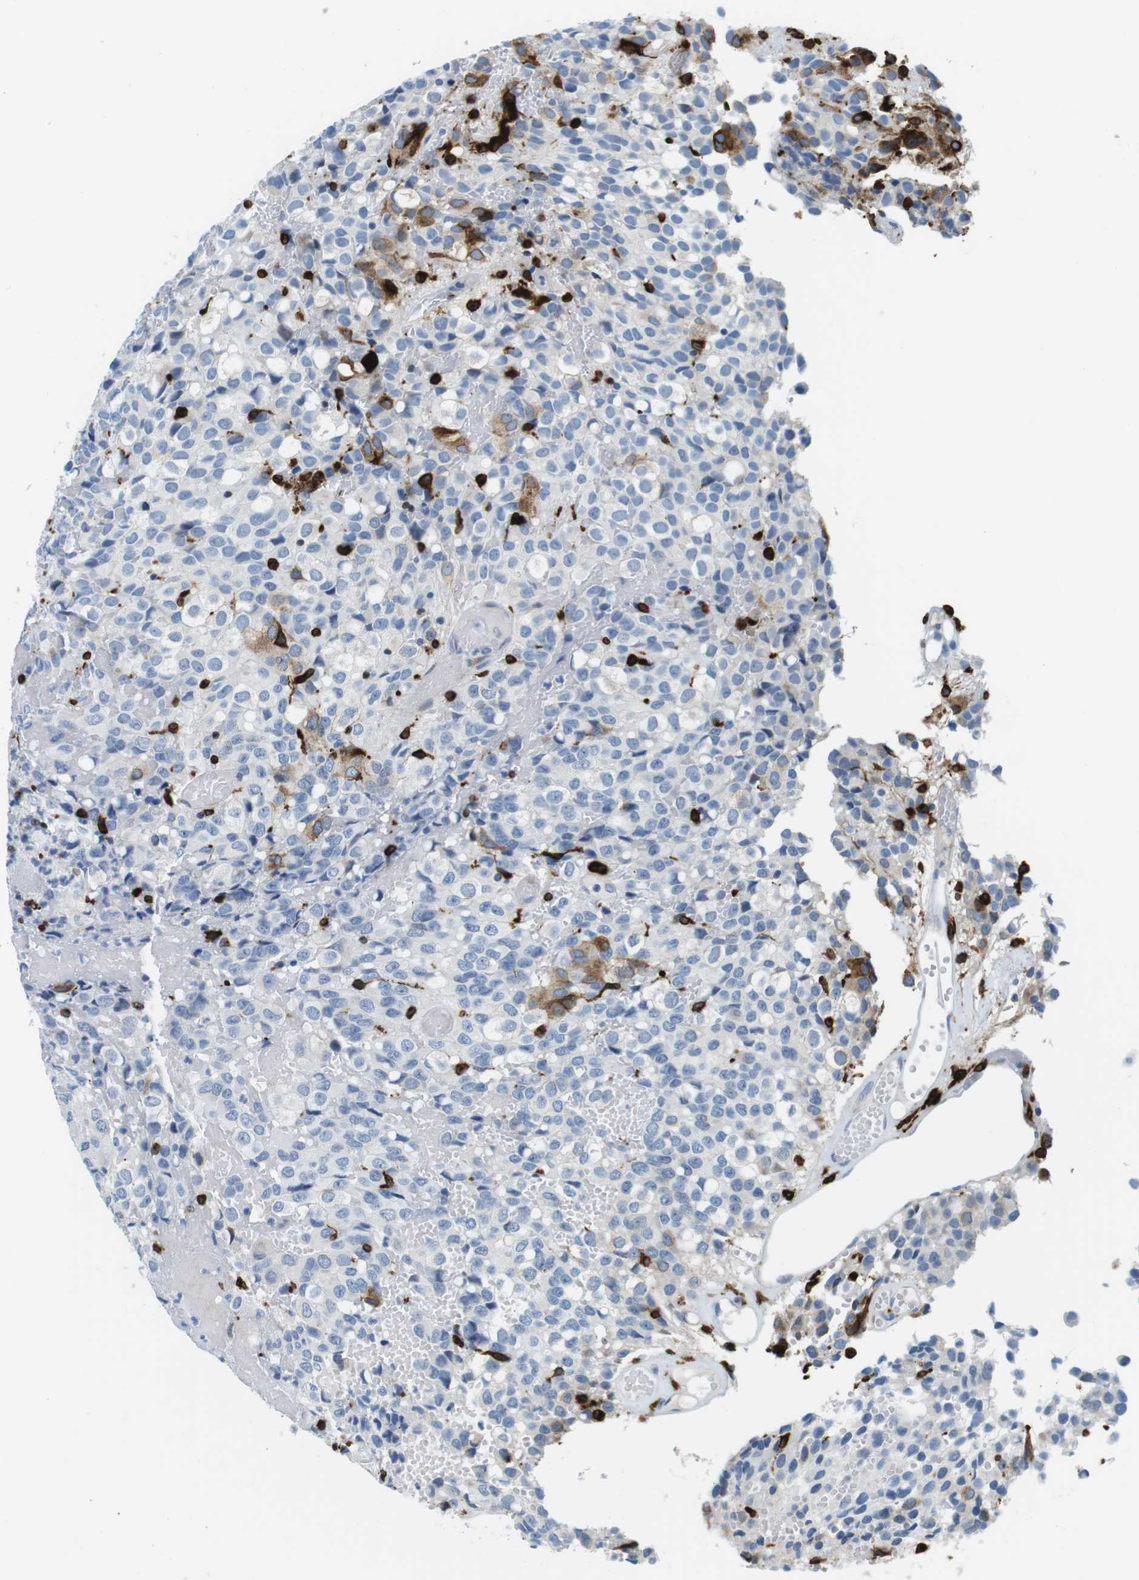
{"staining": {"intensity": "moderate", "quantity": "<25%", "location": "cytoplasmic/membranous"}, "tissue": "glioma", "cell_type": "Tumor cells", "image_type": "cancer", "snomed": [{"axis": "morphology", "description": "Glioma, malignant, High grade"}, {"axis": "topography", "description": "Brain"}], "caption": "Immunohistochemical staining of glioma demonstrates moderate cytoplasmic/membranous protein expression in about <25% of tumor cells. The staining was performed using DAB (3,3'-diaminobenzidine), with brown indicating positive protein expression. Nuclei are stained blue with hematoxylin.", "gene": "CIITA", "patient": {"sex": "male", "age": 32}}